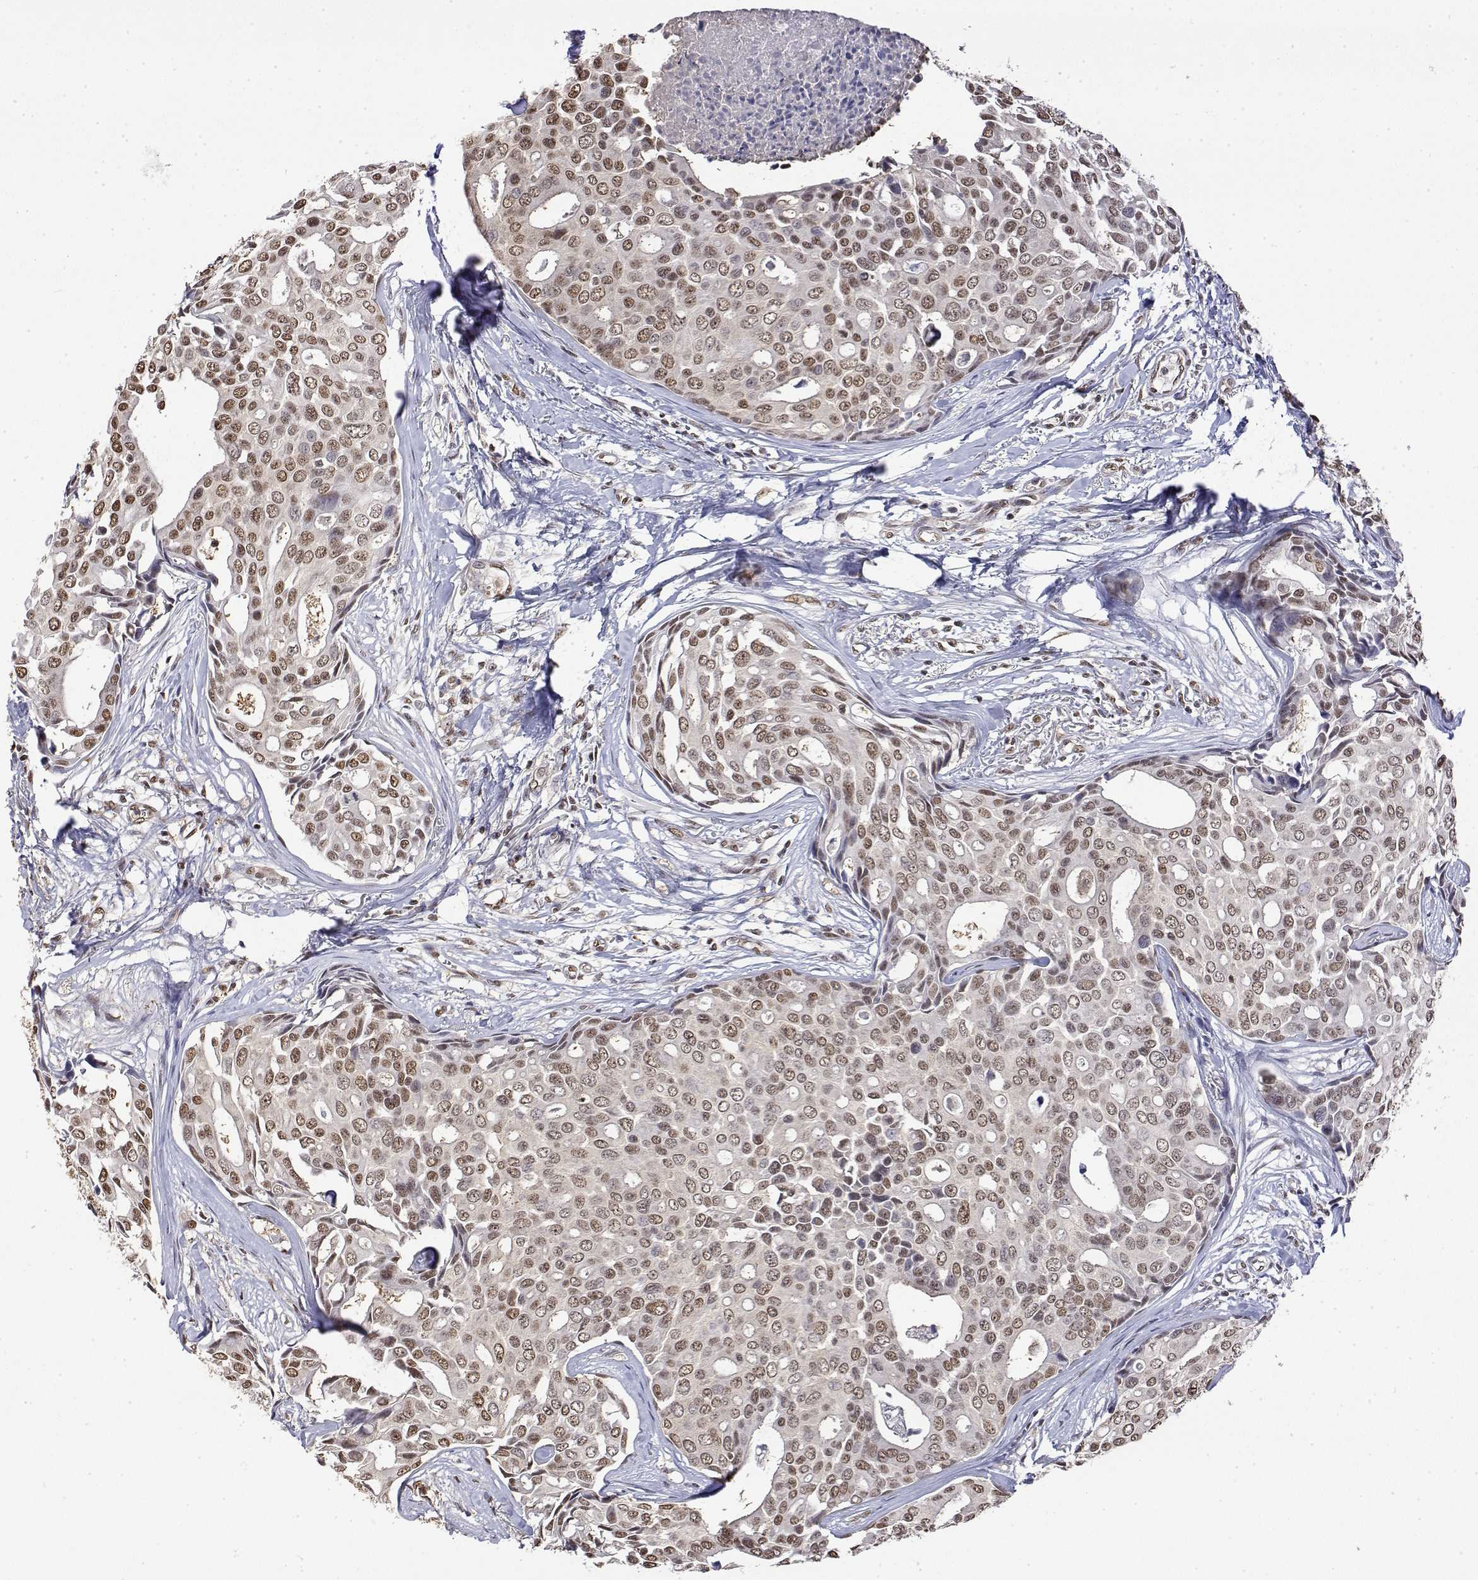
{"staining": {"intensity": "weak", "quantity": ">75%", "location": "nuclear"}, "tissue": "breast cancer", "cell_type": "Tumor cells", "image_type": "cancer", "snomed": [{"axis": "morphology", "description": "Duct carcinoma"}, {"axis": "topography", "description": "Breast"}], "caption": "Protein positivity by immunohistochemistry (IHC) reveals weak nuclear staining in approximately >75% of tumor cells in breast invasive ductal carcinoma. Ihc stains the protein of interest in brown and the nuclei are stained blue.", "gene": "TPI1", "patient": {"sex": "female", "age": 54}}